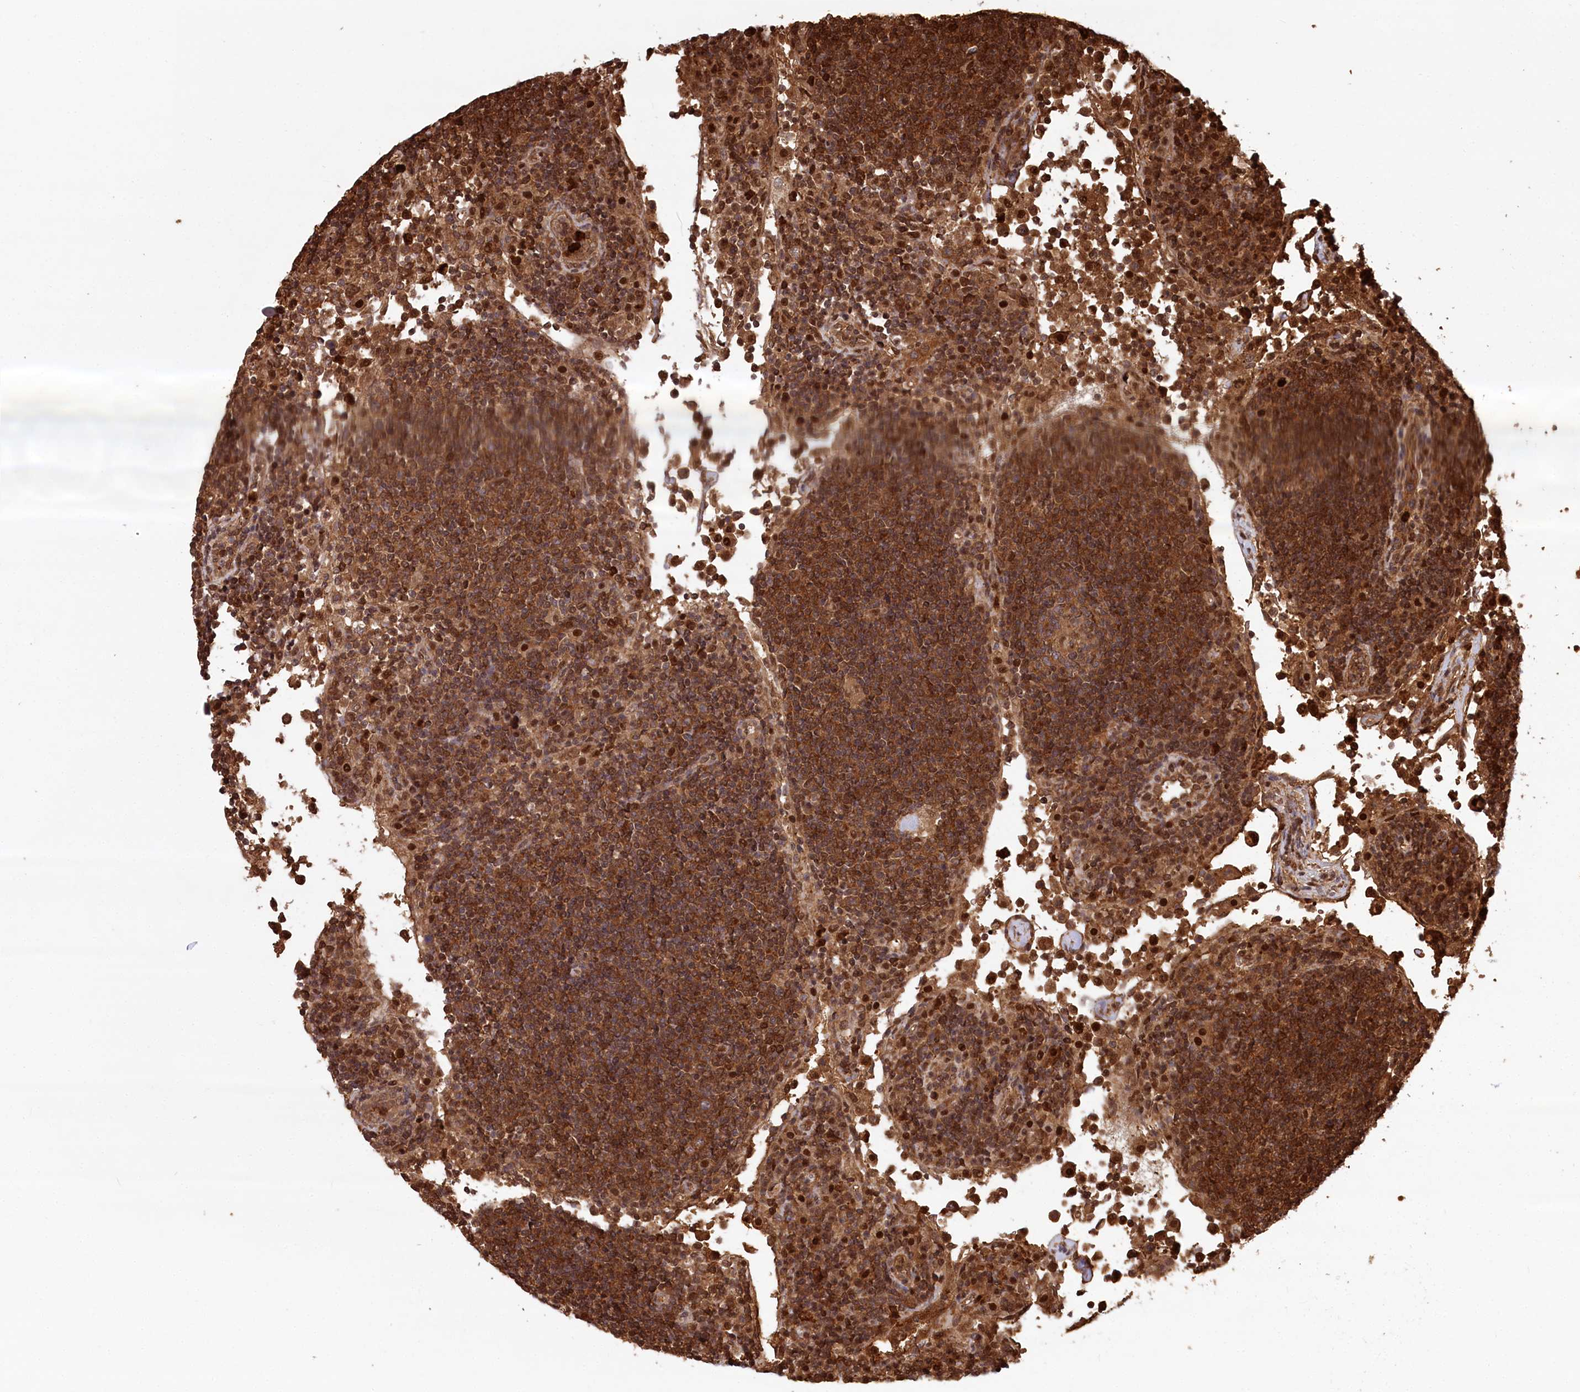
{"staining": {"intensity": "strong", "quantity": ">75%", "location": "cytoplasmic/membranous"}, "tissue": "lymph node", "cell_type": "Germinal center cells", "image_type": "normal", "snomed": [{"axis": "morphology", "description": "Normal tissue, NOS"}, {"axis": "topography", "description": "Lymph node"}], "caption": "The immunohistochemical stain shows strong cytoplasmic/membranous expression in germinal center cells of normal lymph node. The protein of interest is stained brown, and the nuclei are stained in blue (DAB (3,3'-diaminobenzidine) IHC with brightfield microscopy, high magnification).", "gene": "LSG1", "patient": {"sex": "female", "age": 53}}